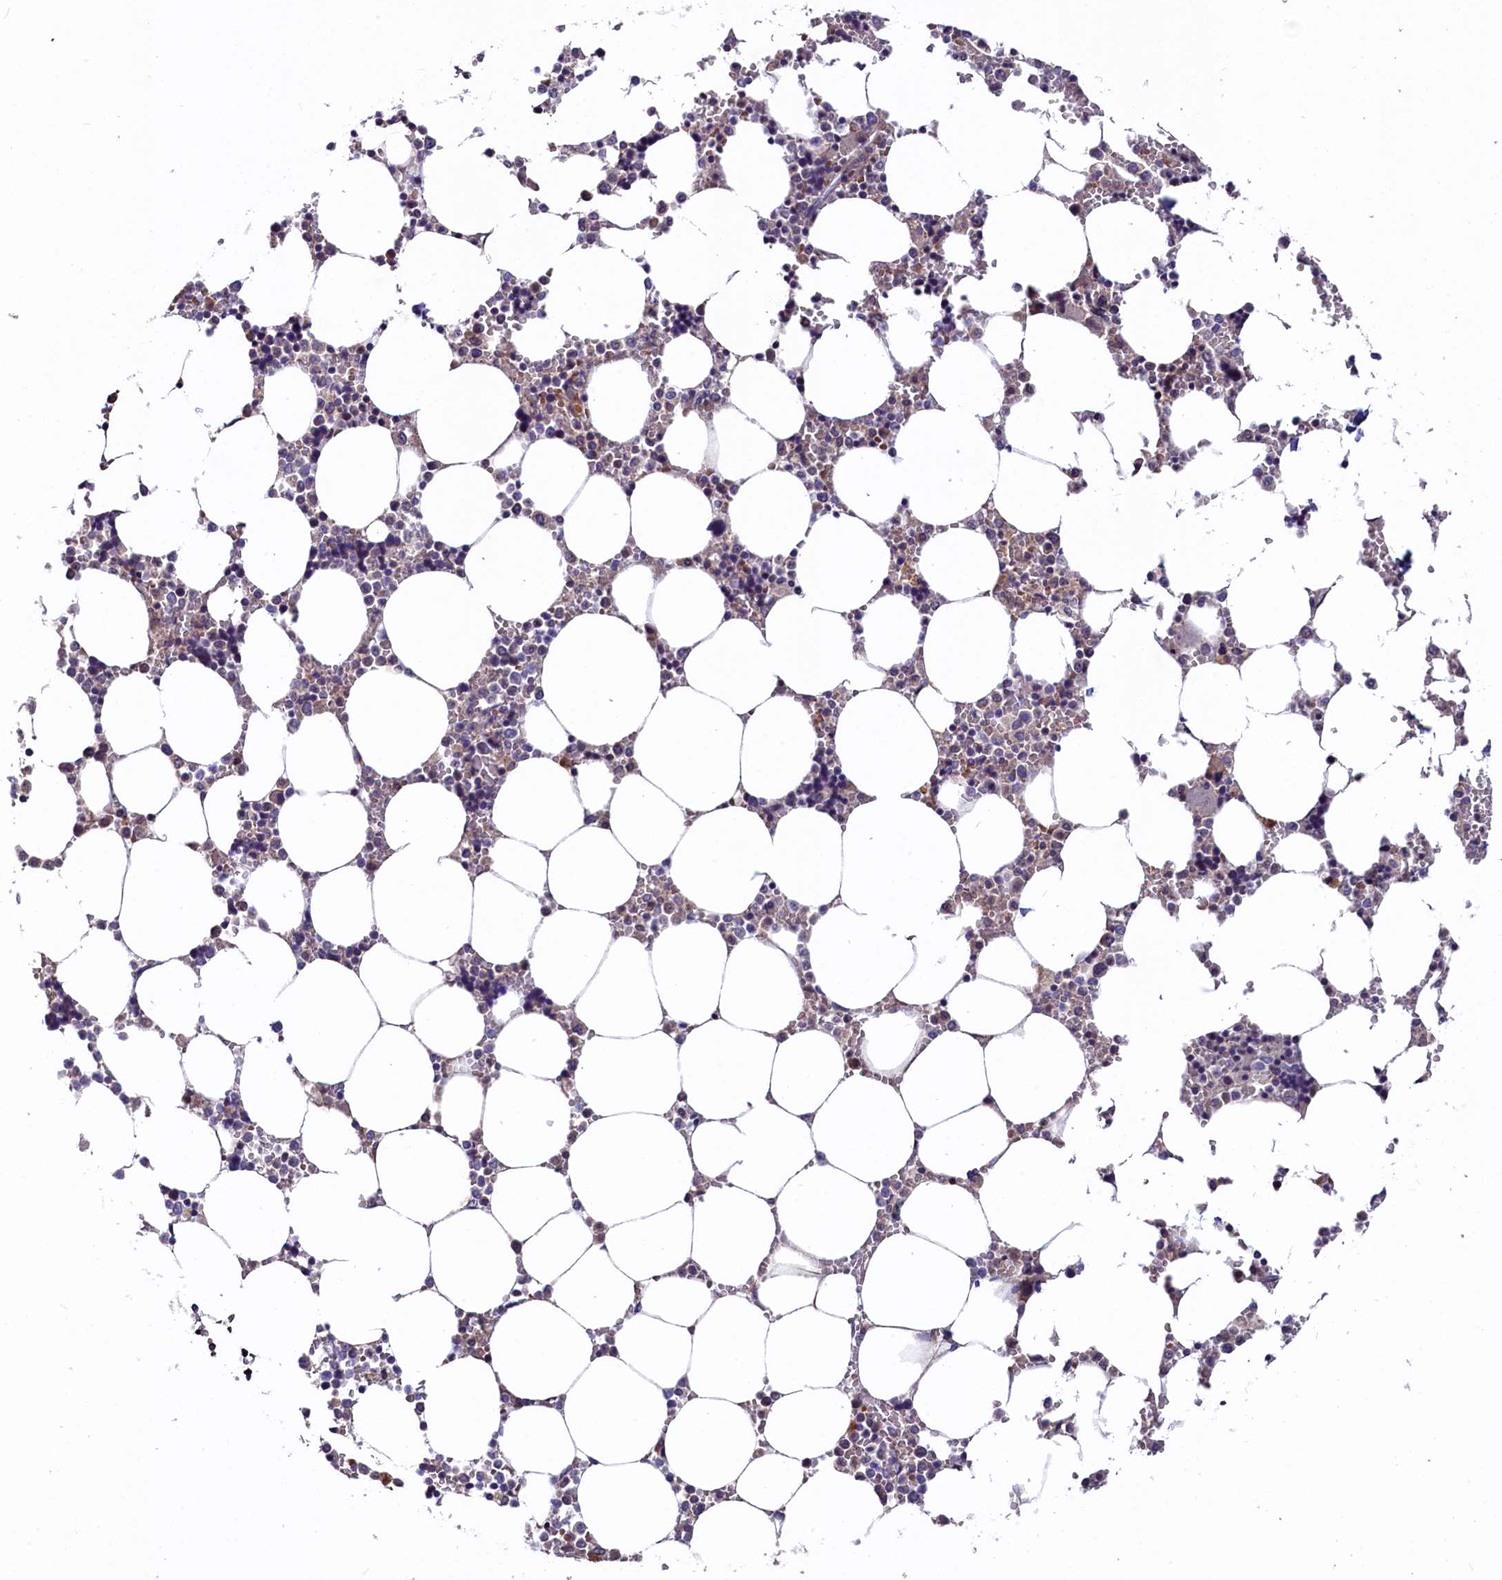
{"staining": {"intensity": "moderate", "quantity": "<25%", "location": "cytoplasmic/membranous"}, "tissue": "bone marrow", "cell_type": "Hematopoietic cells", "image_type": "normal", "snomed": [{"axis": "morphology", "description": "Normal tissue, NOS"}, {"axis": "topography", "description": "Bone marrow"}], "caption": "This micrograph shows normal bone marrow stained with immunohistochemistry to label a protein in brown. The cytoplasmic/membranous of hematopoietic cells show moderate positivity for the protein. Nuclei are counter-stained blue.", "gene": "SLC39A6", "patient": {"sex": "male", "age": 64}}